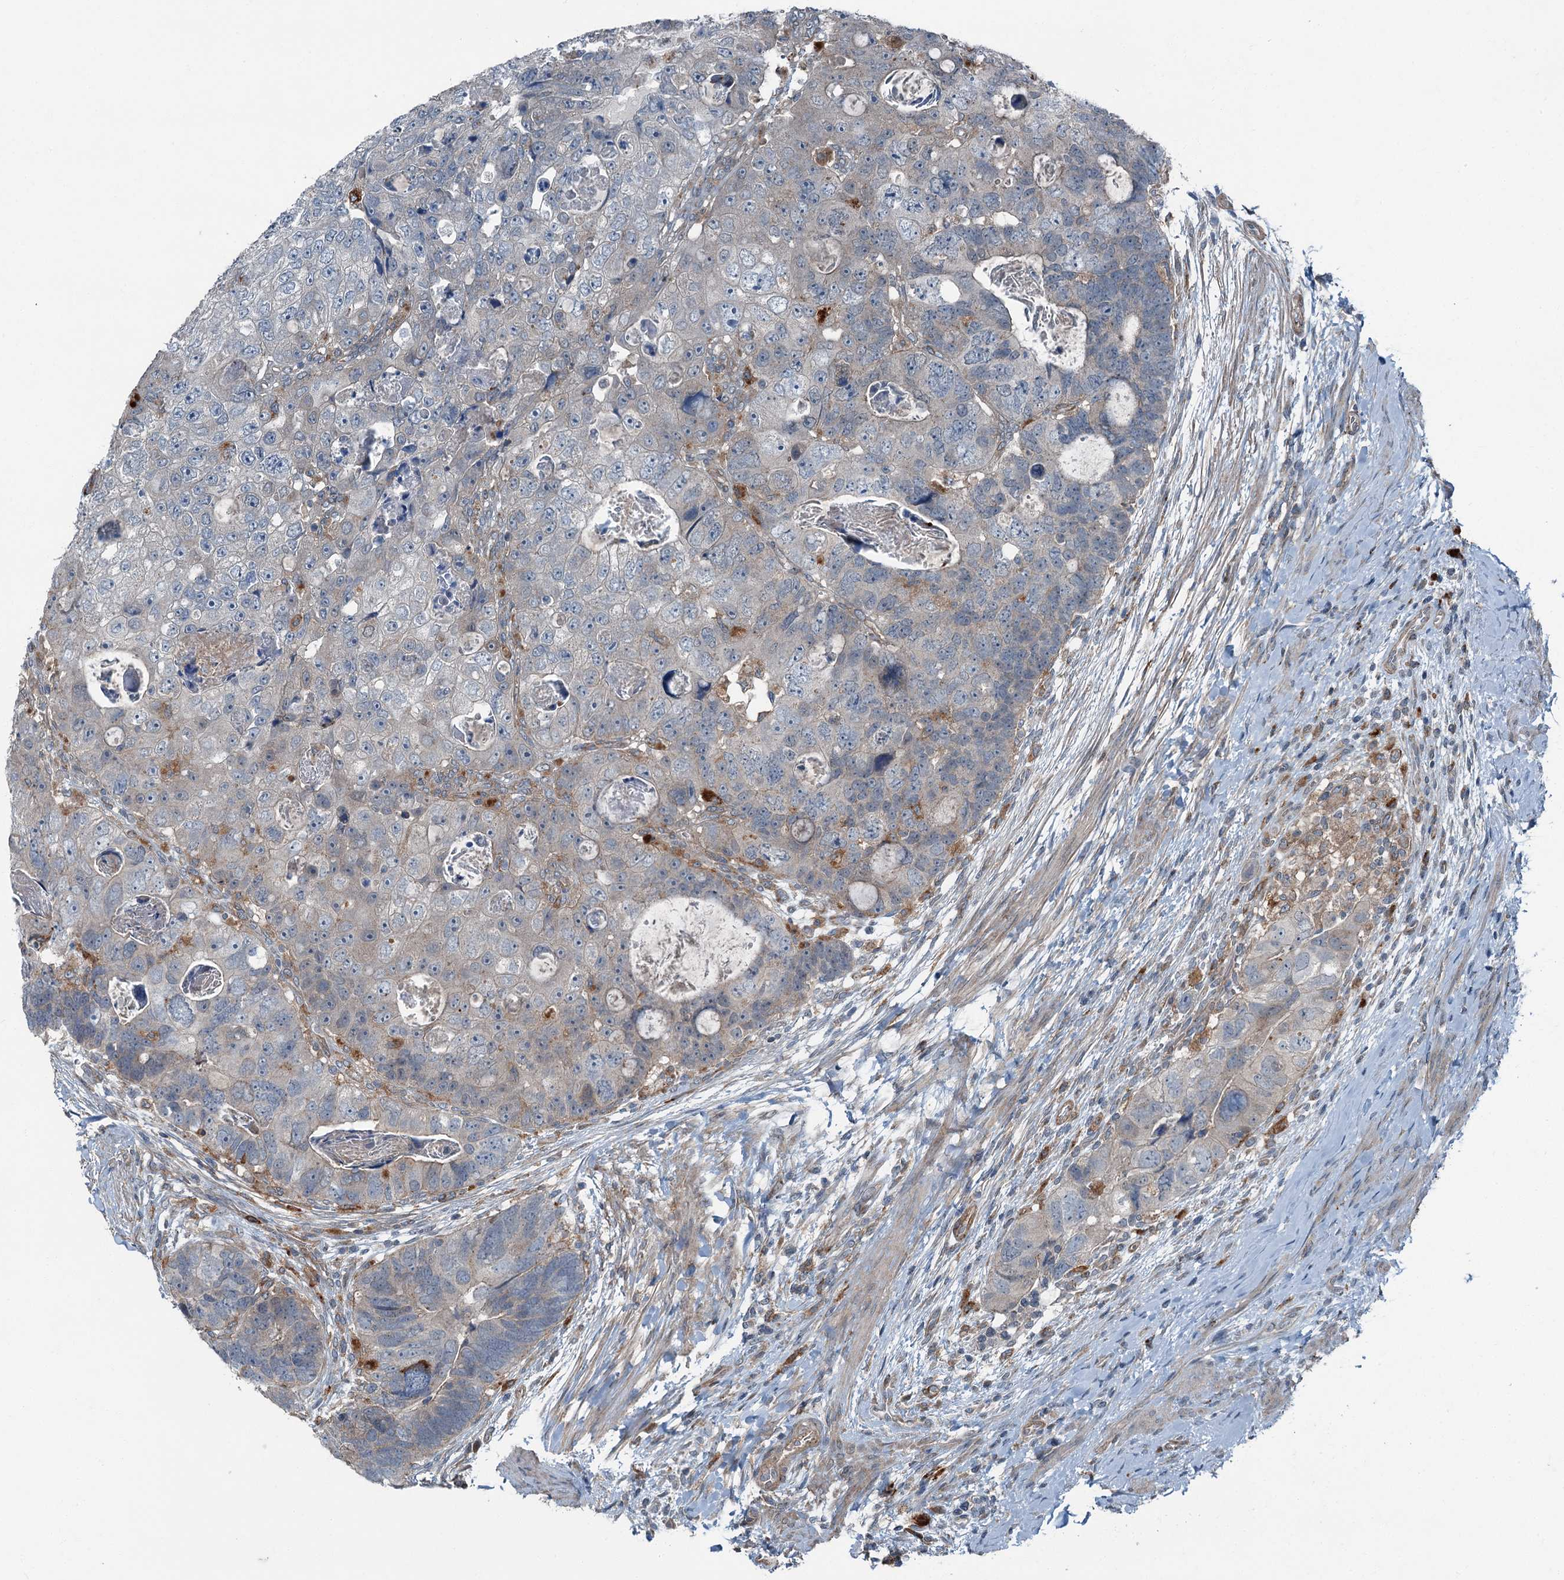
{"staining": {"intensity": "negative", "quantity": "none", "location": "none"}, "tissue": "colorectal cancer", "cell_type": "Tumor cells", "image_type": "cancer", "snomed": [{"axis": "morphology", "description": "Adenocarcinoma, NOS"}, {"axis": "topography", "description": "Rectum"}], "caption": "This is a micrograph of IHC staining of adenocarcinoma (colorectal), which shows no staining in tumor cells.", "gene": "AXL", "patient": {"sex": "male", "age": 59}}